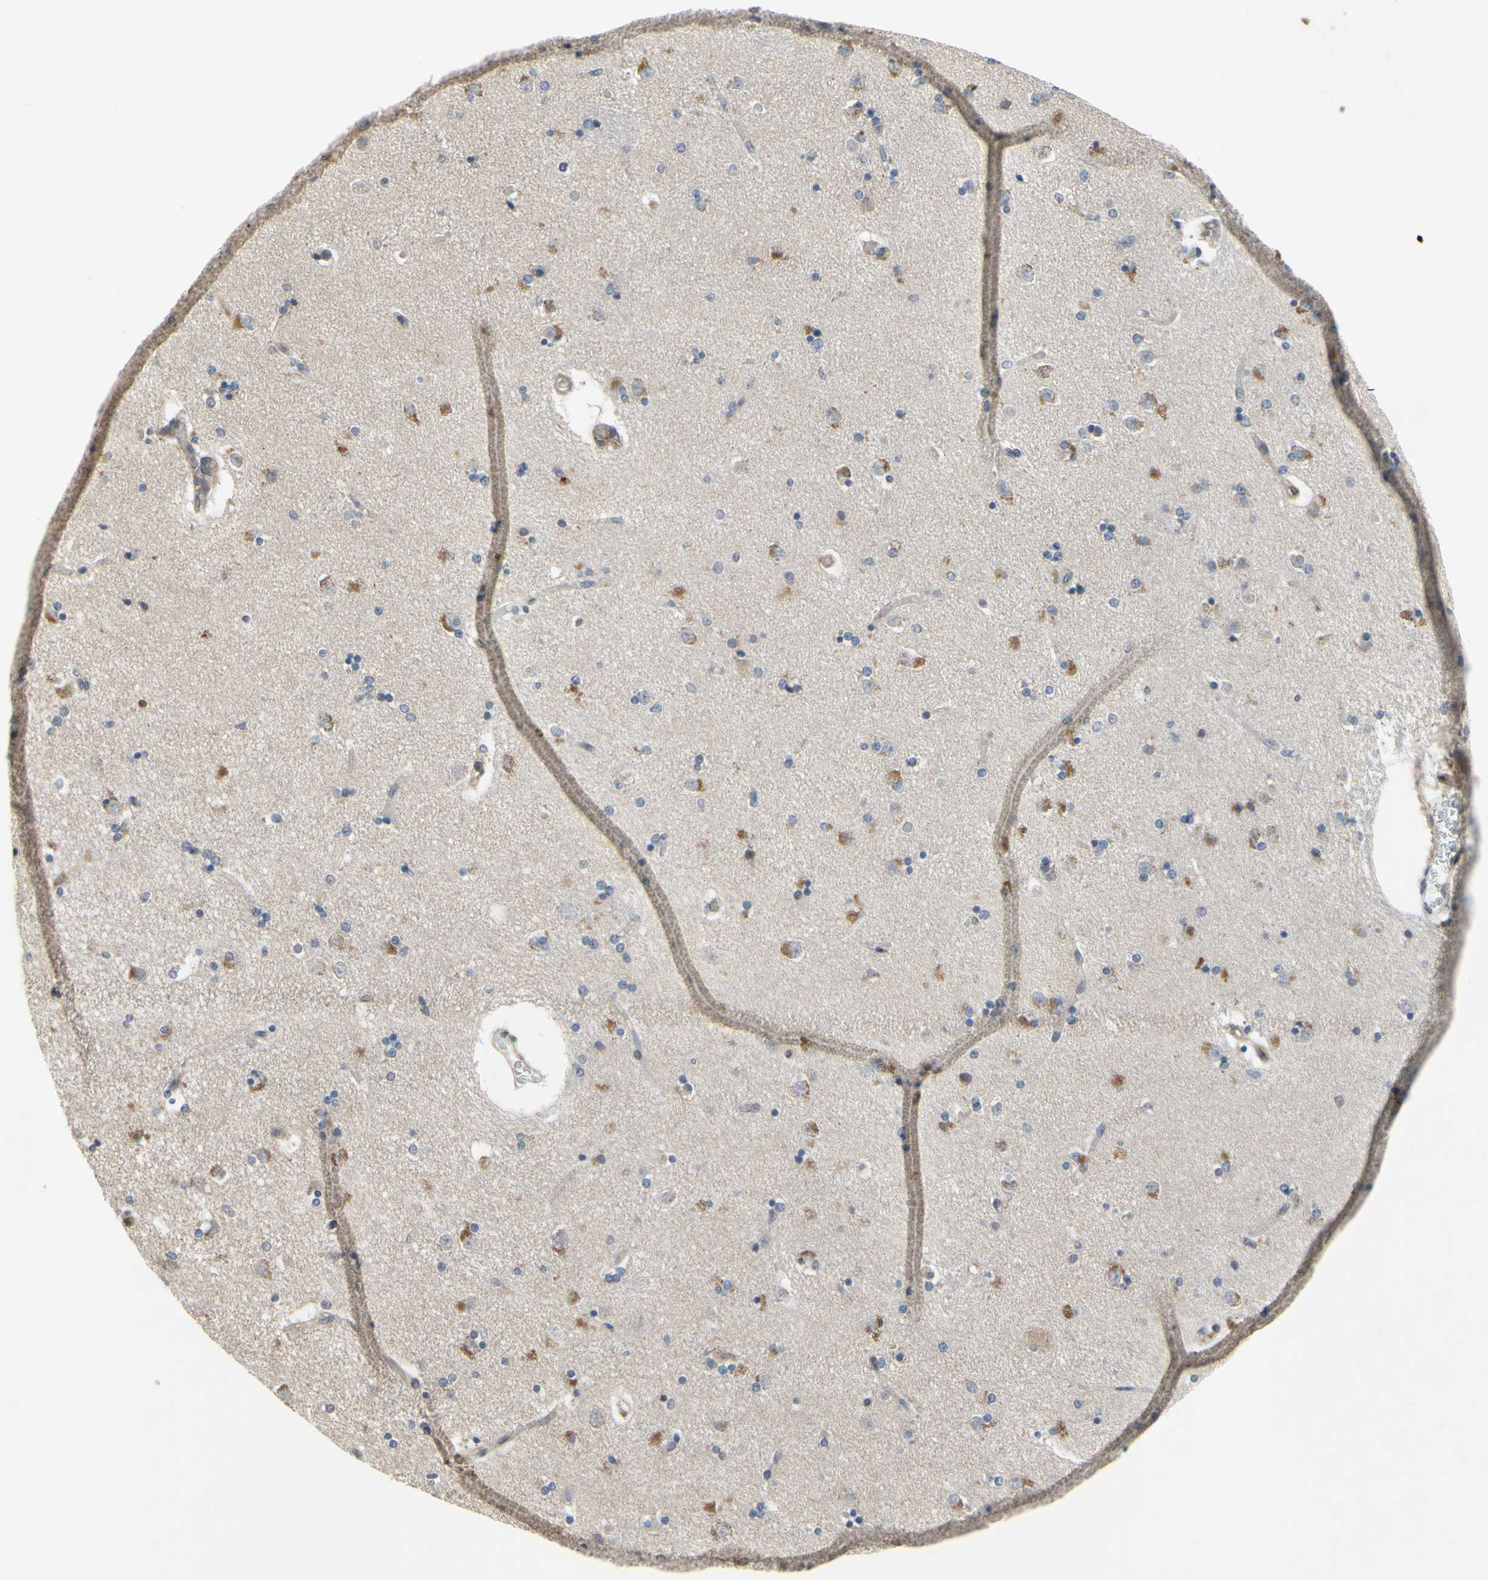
{"staining": {"intensity": "moderate", "quantity": "<25%", "location": "cytoplasmic/membranous"}, "tissue": "caudate", "cell_type": "Glial cells", "image_type": "normal", "snomed": [{"axis": "morphology", "description": "Normal tissue, NOS"}, {"axis": "topography", "description": "Lateral ventricle wall"}], "caption": "IHC micrograph of unremarkable caudate: caudate stained using immunohistochemistry exhibits low levels of moderate protein expression localized specifically in the cytoplasmic/membranous of glial cells, appearing as a cytoplasmic/membranous brown color.", "gene": "XIAP", "patient": {"sex": "female", "age": 54}}